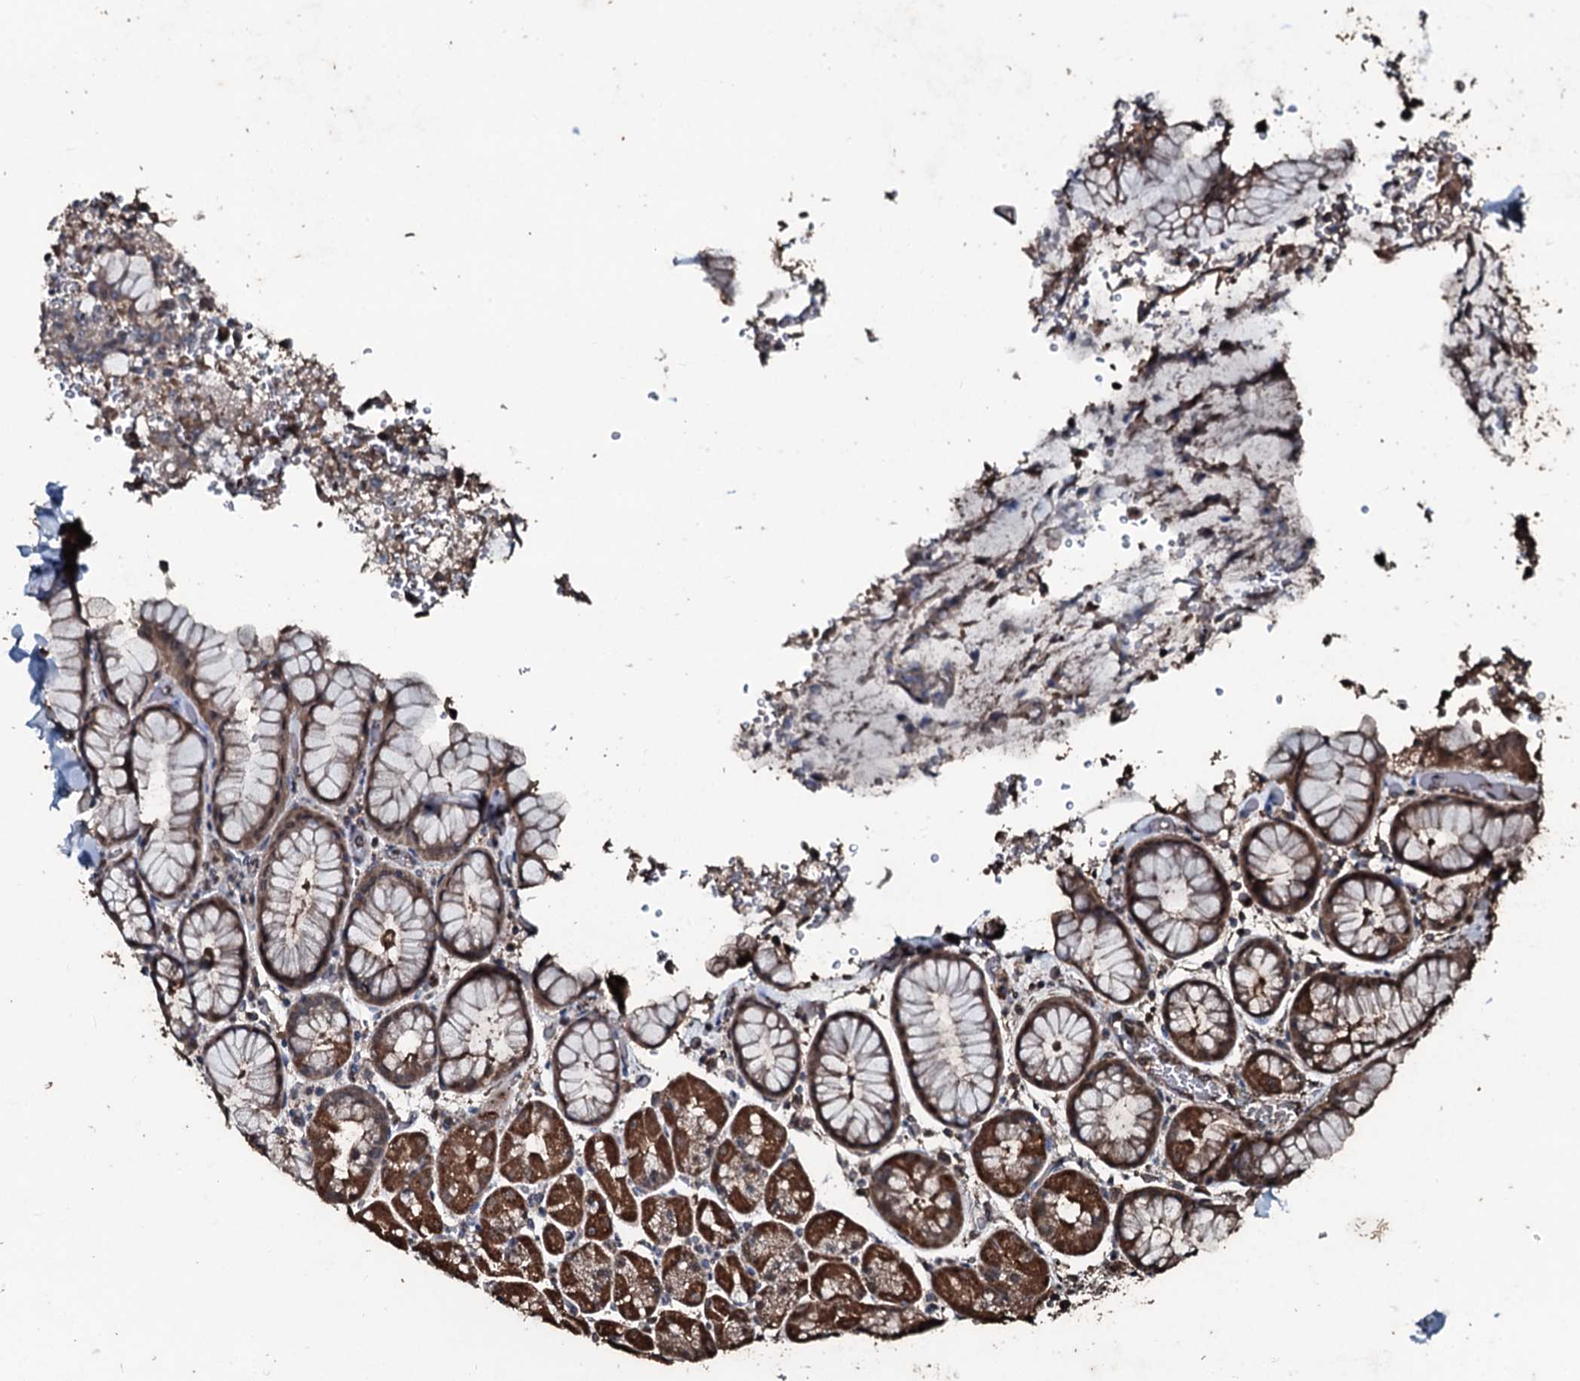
{"staining": {"intensity": "strong", "quantity": "25%-75%", "location": "cytoplasmic/membranous"}, "tissue": "stomach", "cell_type": "Glandular cells", "image_type": "normal", "snomed": [{"axis": "morphology", "description": "Normal tissue, NOS"}, {"axis": "topography", "description": "Stomach, upper"}, {"axis": "topography", "description": "Stomach, lower"}], "caption": "Protein positivity by immunohistochemistry shows strong cytoplasmic/membranous expression in approximately 25%-75% of glandular cells in unremarkable stomach. (brown staining indicates protein expression, while blue staining denotes nuclei).", "gene": "FAAP24", "patient": {"sex": "male", "age": 67}}